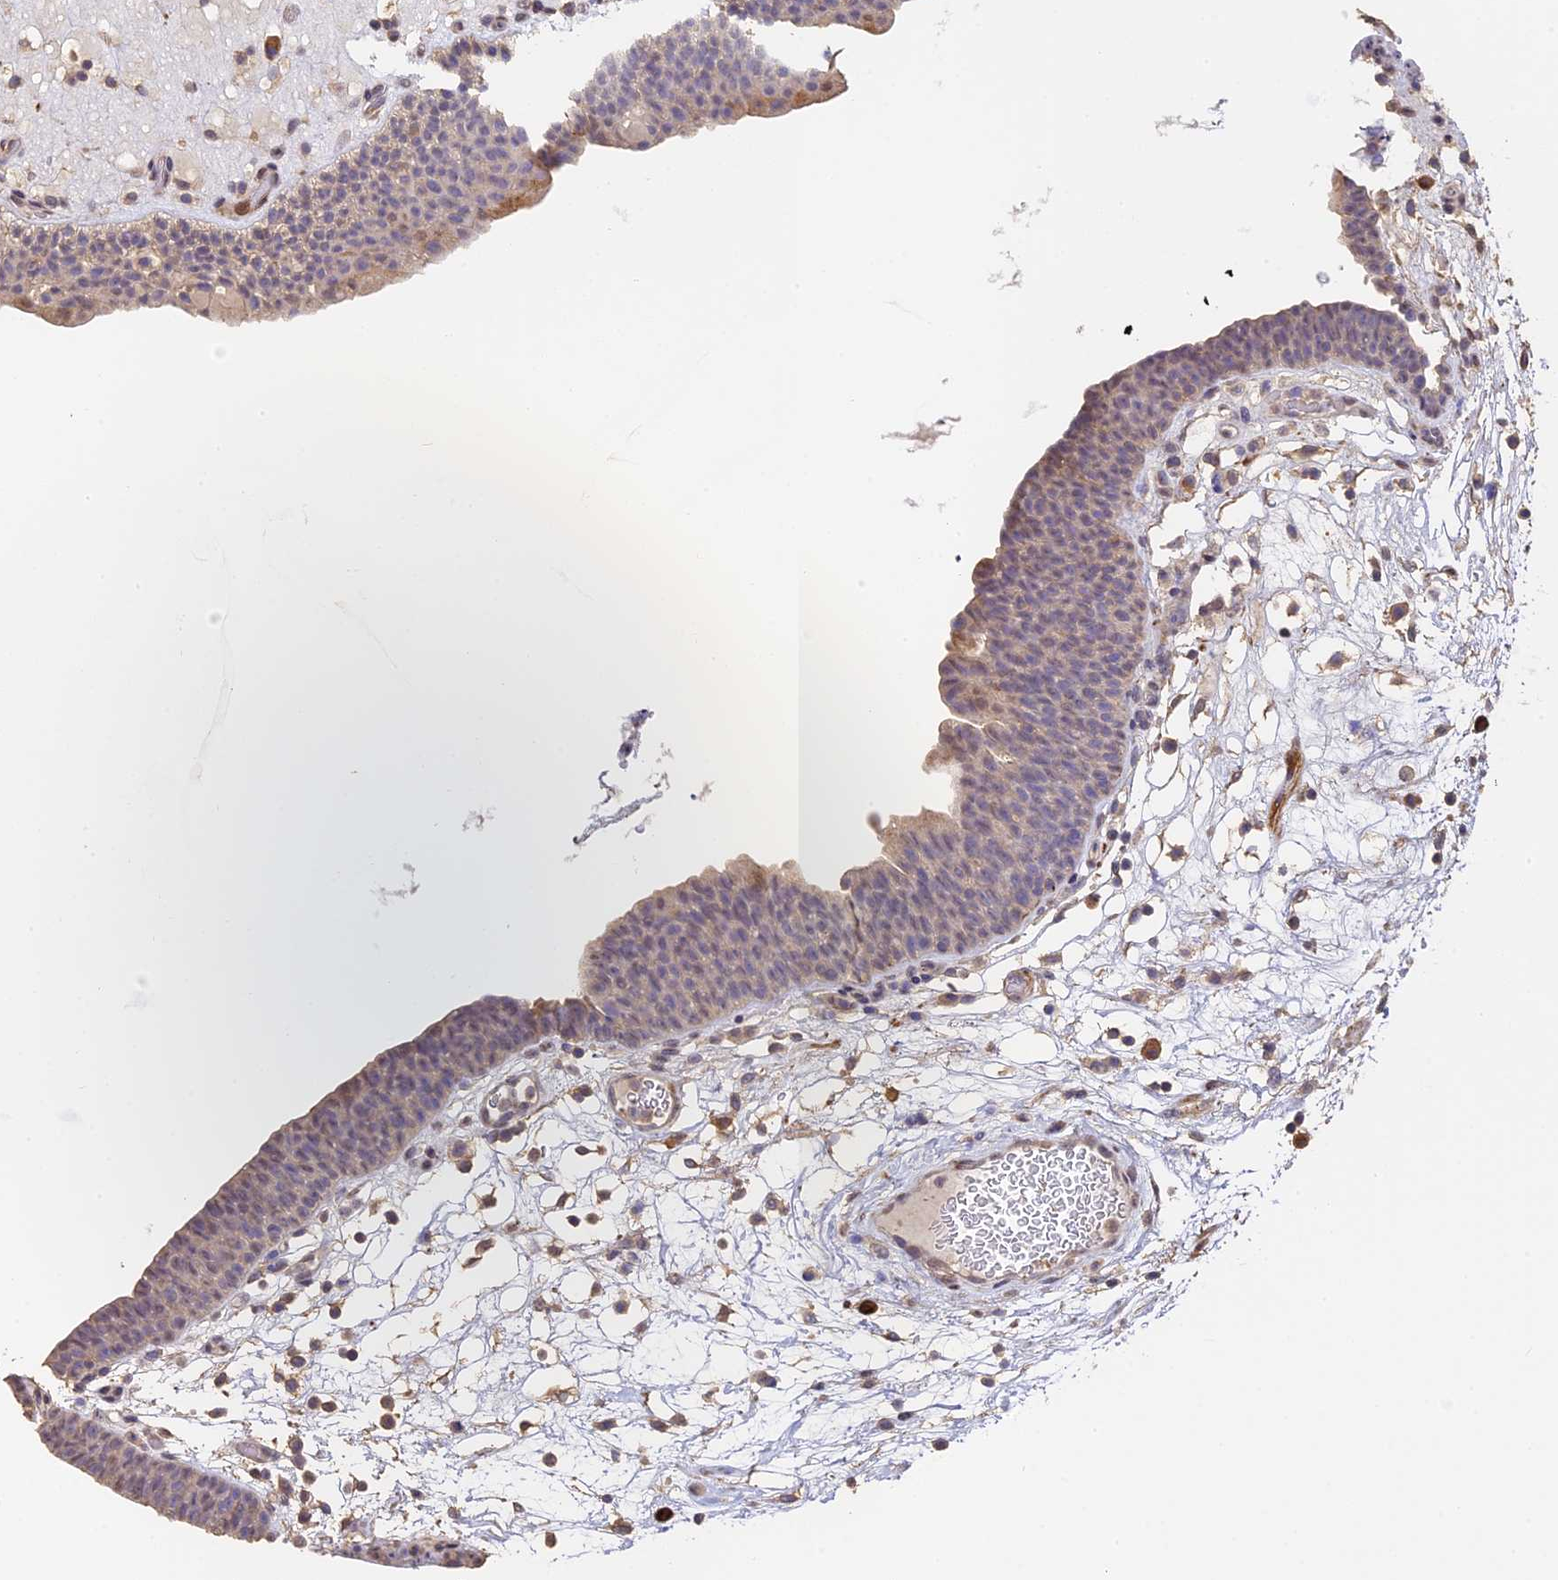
{"staining": {"intensity": "moderate", "quantity": "<25%", "location": "cytoplasmic/membranous"}, "tissue": "urinary bladder", "cell_type": "Urothelial cells", "image_type": "normal", "snomed": [{"axis": "morphology", "description": "Normal tissue, NOS"}, {"axis": "topography", "description": "Urinary bladder"}], "caption": "Brown immunohistochemical staining in unremarkable urinary bladder demonstrates moderate cytoplasmic/membranous staining in approximately <25% of urothelial cells.", "gene": "SLC11A1", "patient": {"sex": "male", "age": 71}}